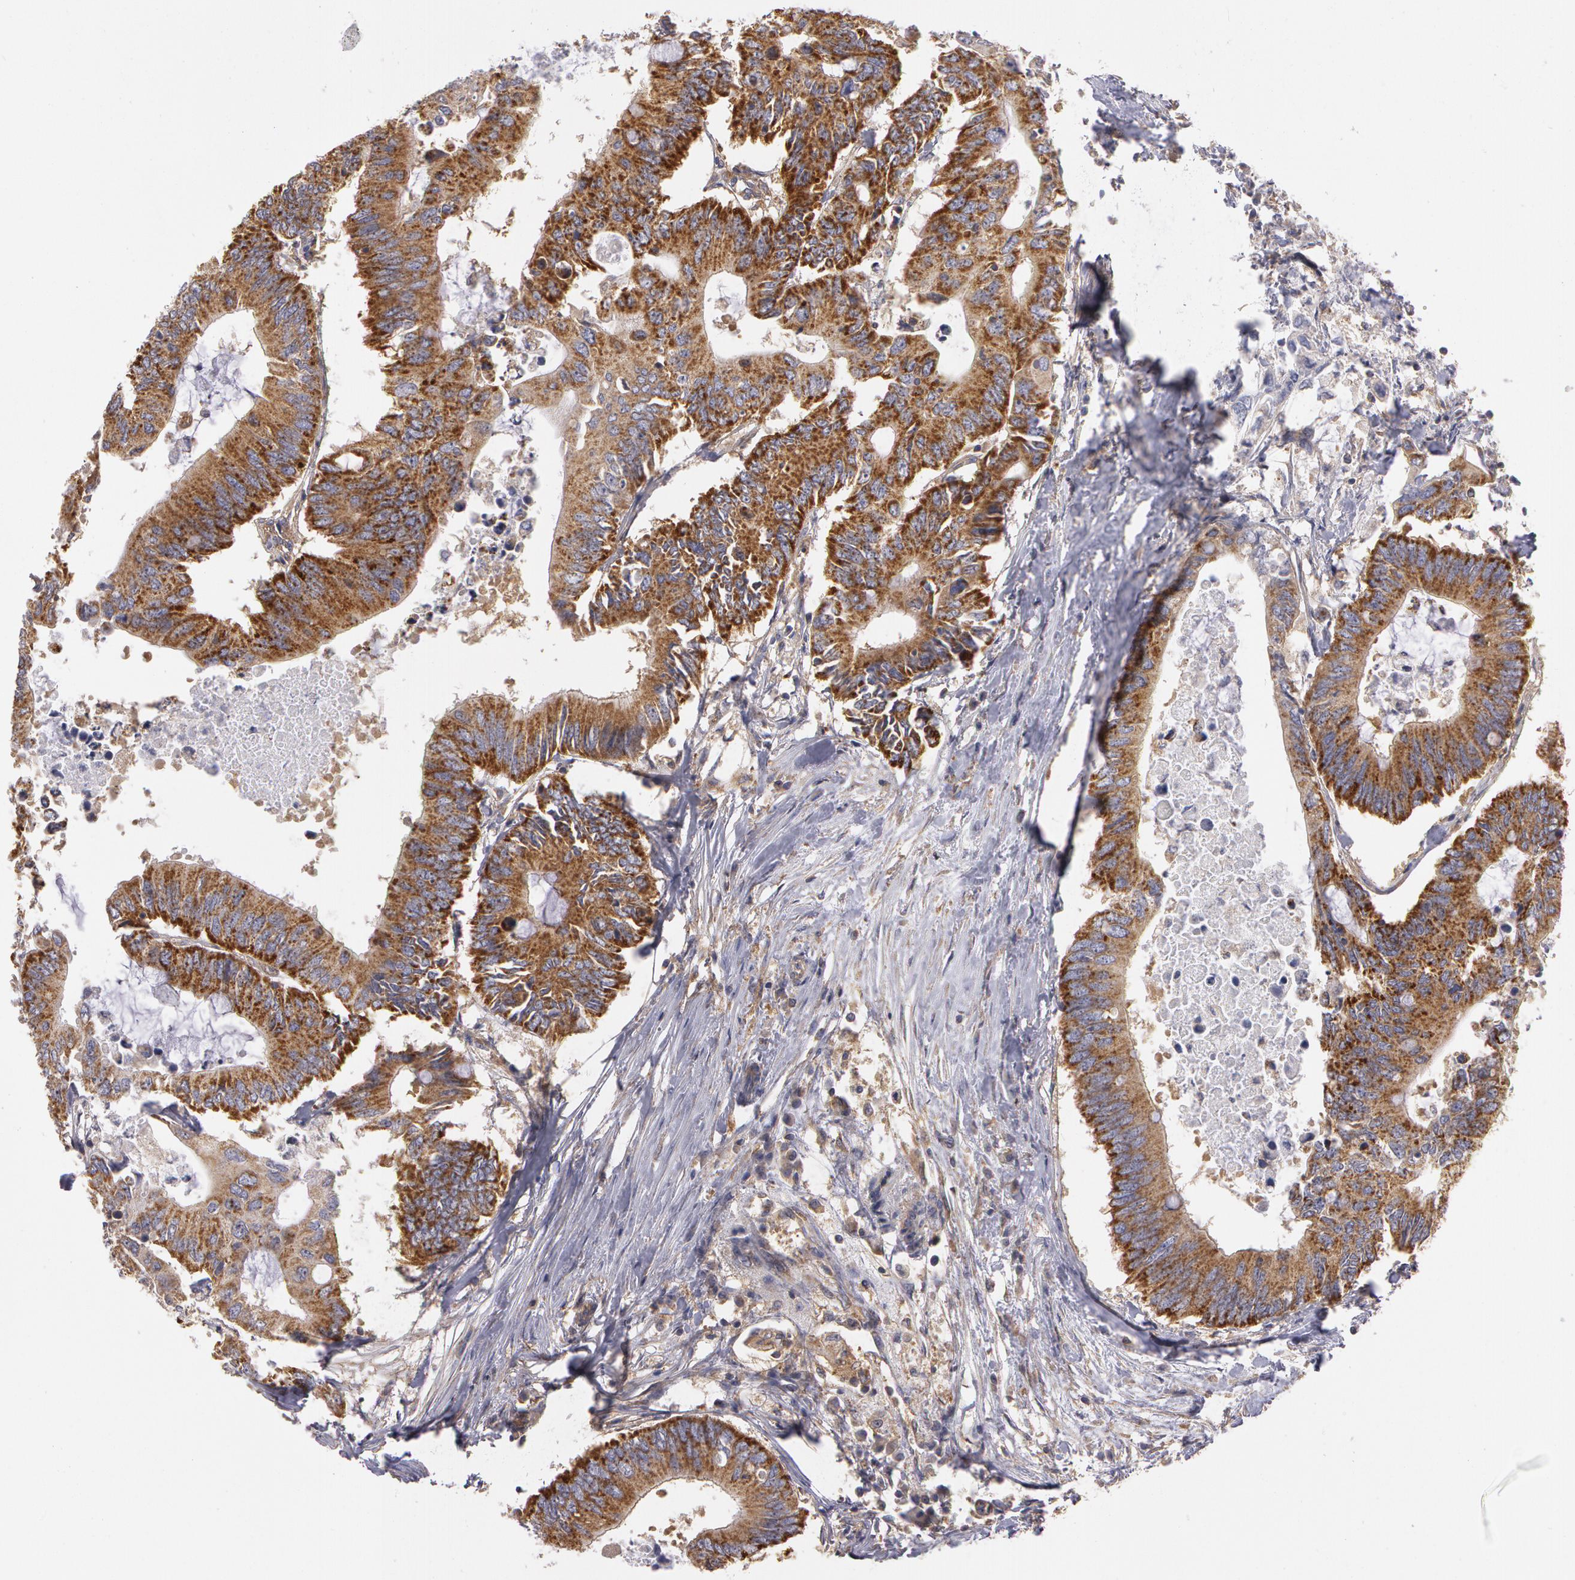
{"staining": {"intensity": "strong", "quantity": ">75%", "location": "cytoplasmic/membranous"}, "tissue": "colorectal cancer", "cell_type": "Tumor cells", "image_type": "cancer", "snomed": [{"axis": "morphology", "description": "Adenocarcinoma, NOS"}, {"axis": "topography", "description": "Colon"}], "caption": "There is high levels of strong cytoplasmic/membranous staining in tumor cells of colorectal adenocarcinoma, as demonstrated by immunohistochemical staining (brown color).", "gene": "NEK9", "patient": {"sex": "male", "age": 71}}